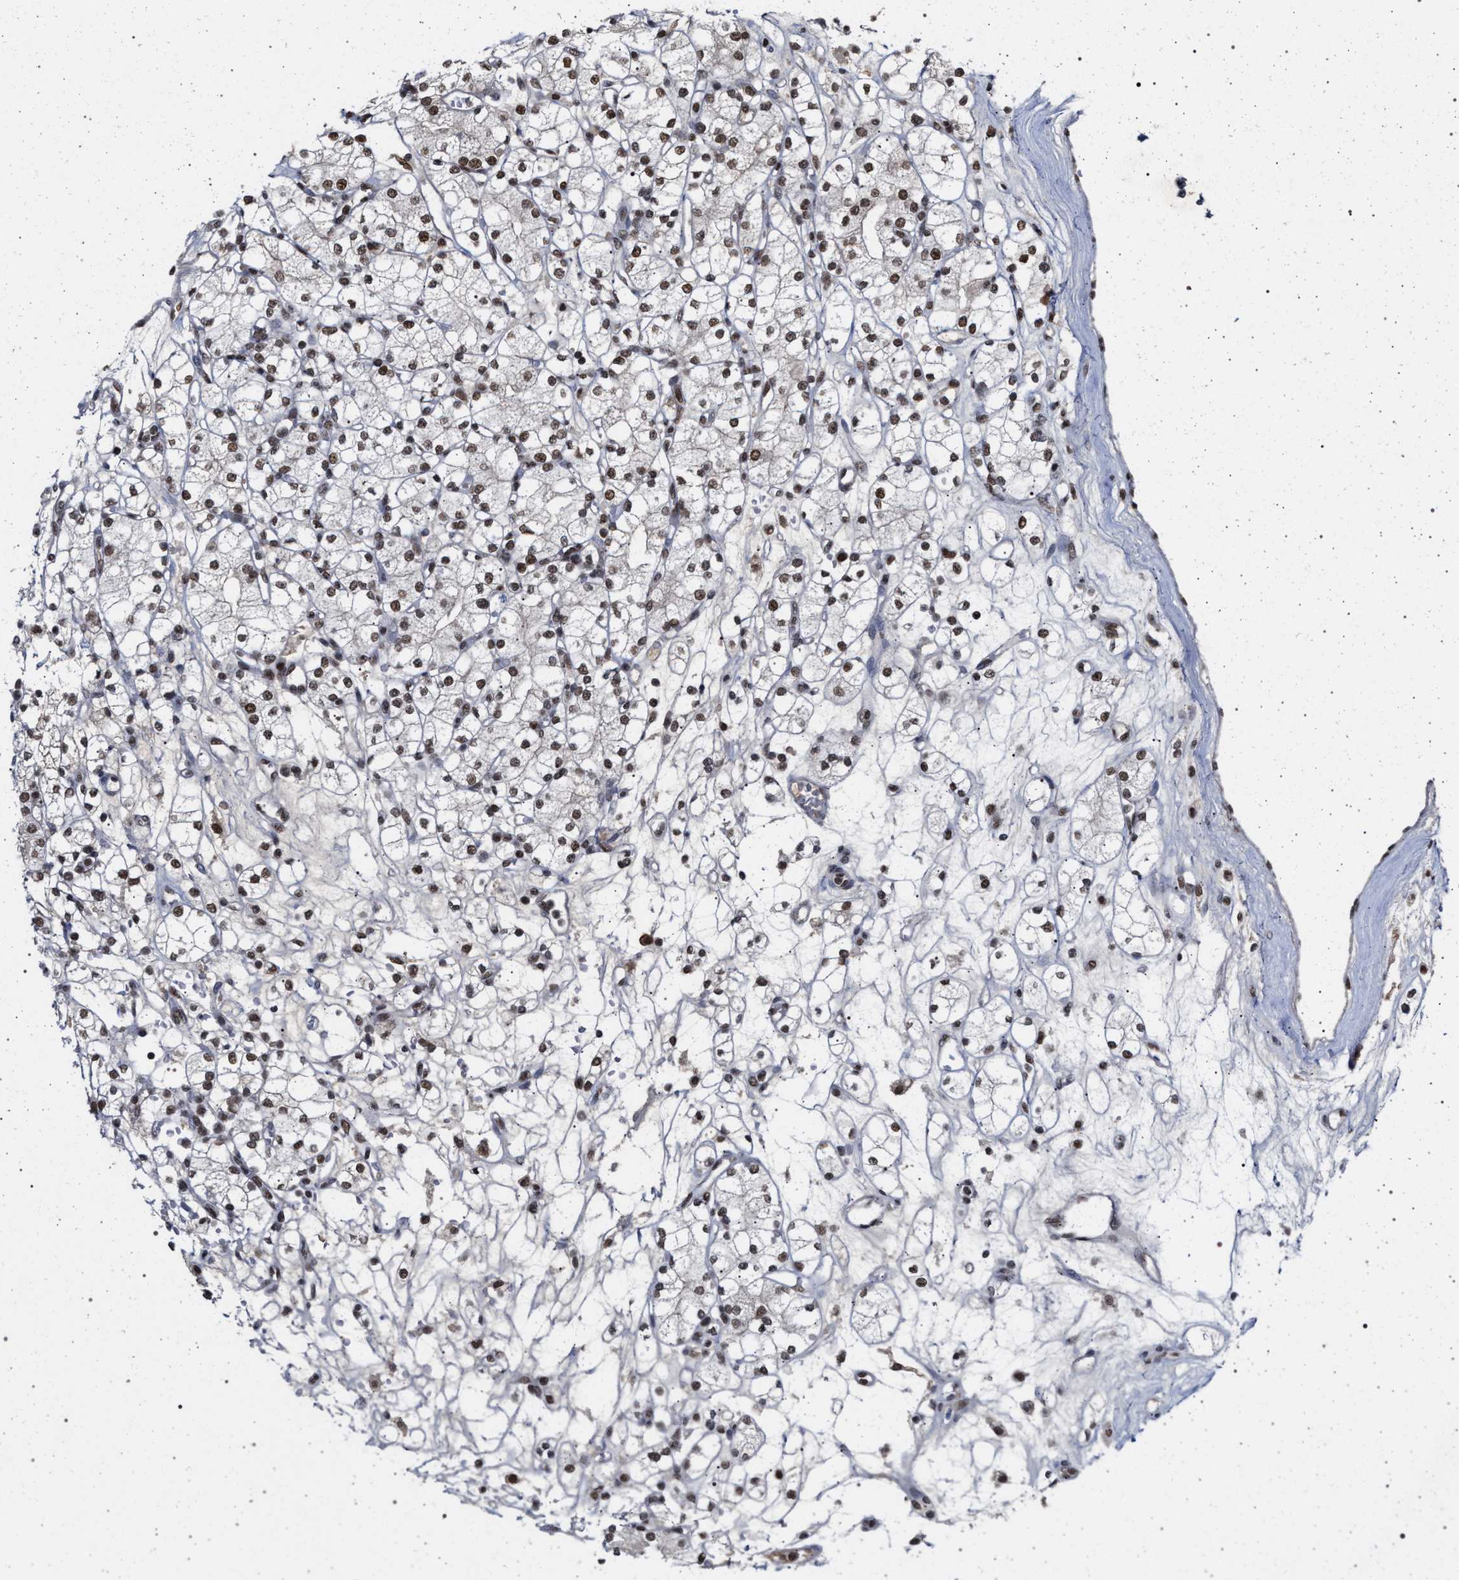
{"staining": {"intensity": "moderate", "quantity": ">75%", "location": "nuclear"}, "tissue": "renal cancer", "cell_type": "Tumor cells", "image_type": "cancer", "snomed": [{"axis": "morphology", "description": "Adenocarcinoma, NOS"}, {"axis": "topography", "description": "Kidney"}], "caption": "A medium amount of moderate nuclear expression is identified in approximately >75% of tumor cells in renal cancer tissue. (DAB (3,3'-diaminobenzidine) = brown stain, brightfield microscopy at high magnification).", "gene": "PHF12", "patient": {"sex": "male", "age": 77}}